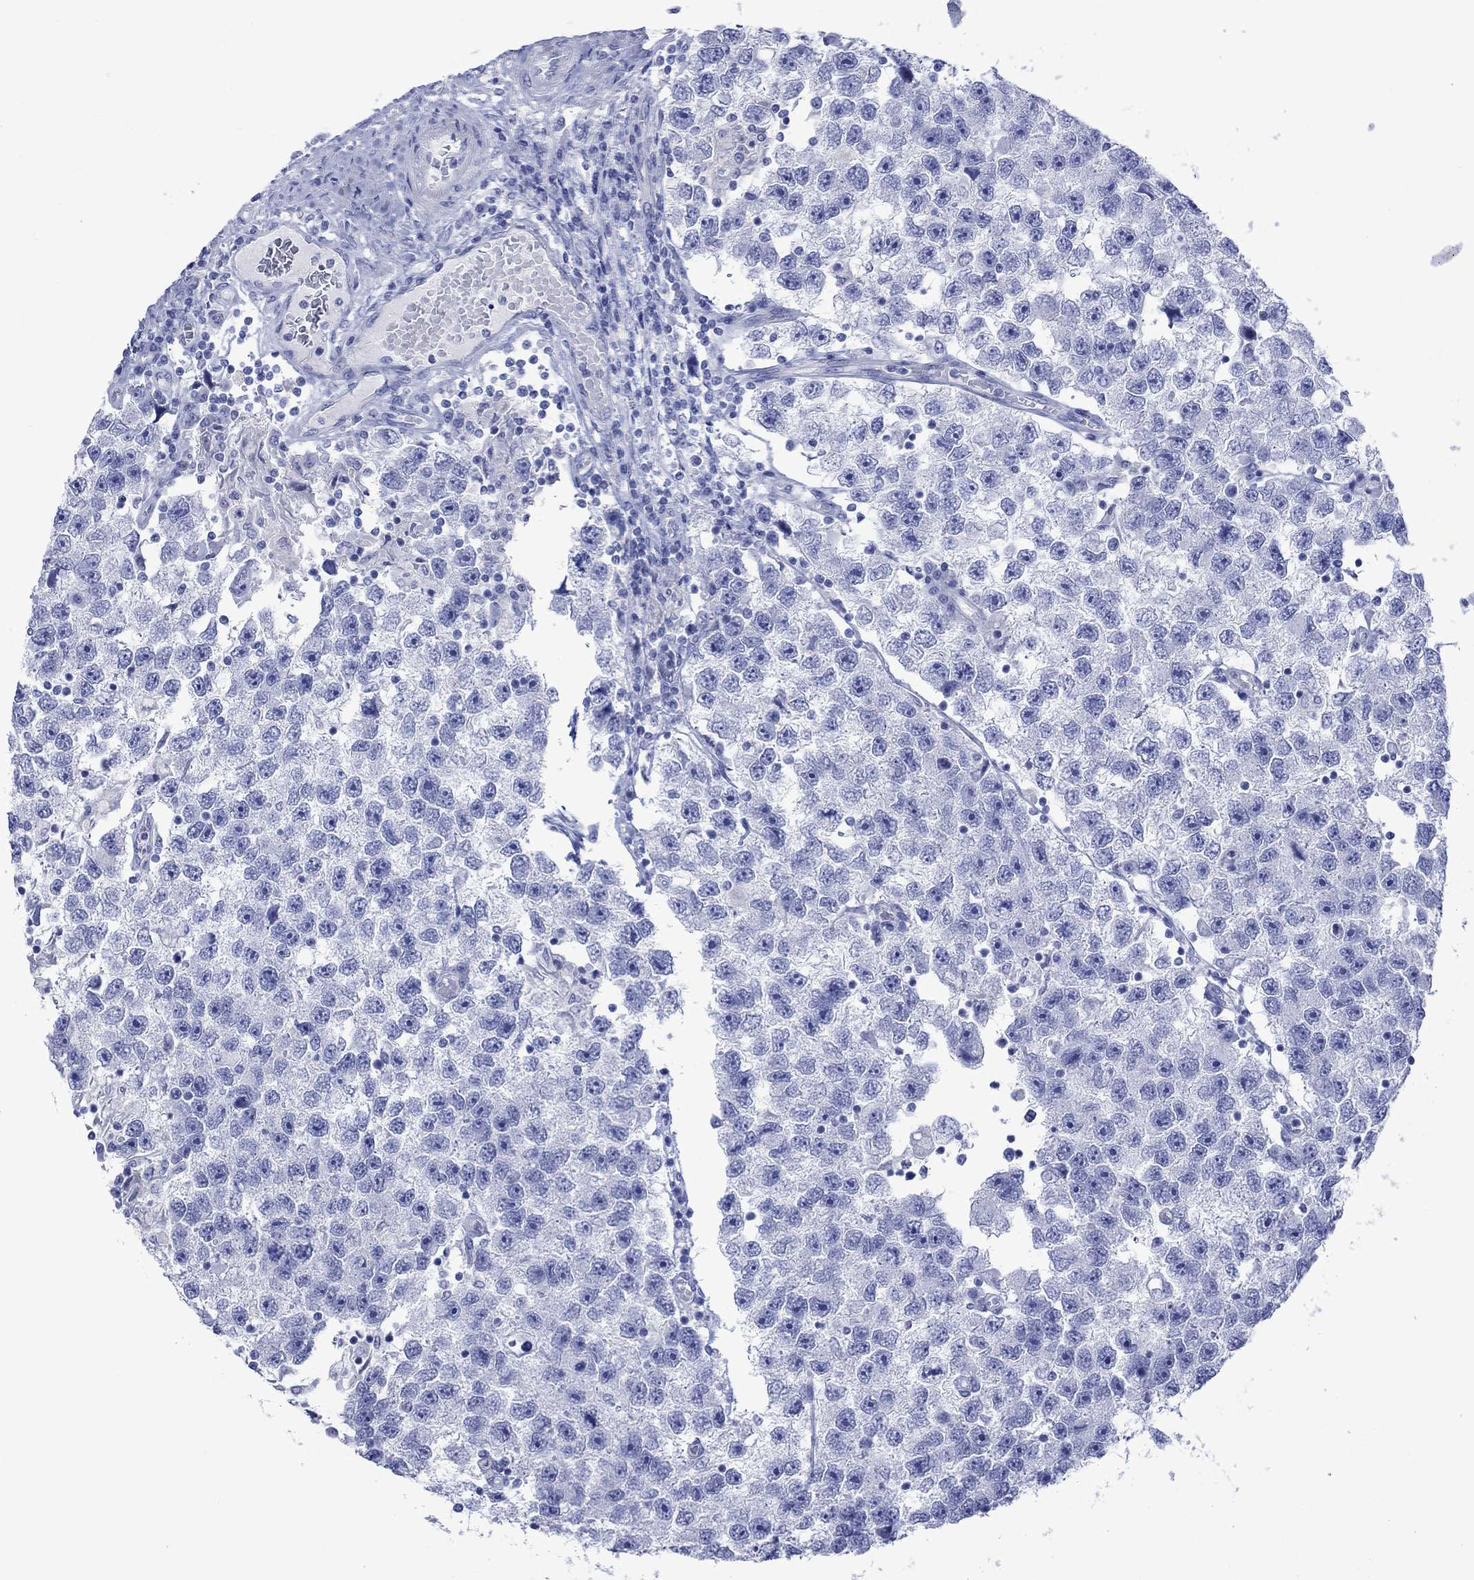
{"staining": {"intensity": "negative", "quantity": "none", "location": "none"}, "tissue": "testis cancer", "cell_type": "Tumor cells", "image_type": "cancer", "snomed": [{"axis": "morphology", "description": "Seminoma, NOS"}, {"axis": "topography", "description": "Testis"}], "caption": "DAB (3,3'-diaminobenzidine) immunohistochemical staining of human testis cancer demonstrates no significant staining in tumor cells. Brightfield microscopy of immunohistochemistry (IHC) stained with DAB (3,3'-diaminobenzidine) (brown) and hematoxylin (blue), captured at high magnification.", "gene": "MLANA", "patient": {"sex": "male", "age": 26}}